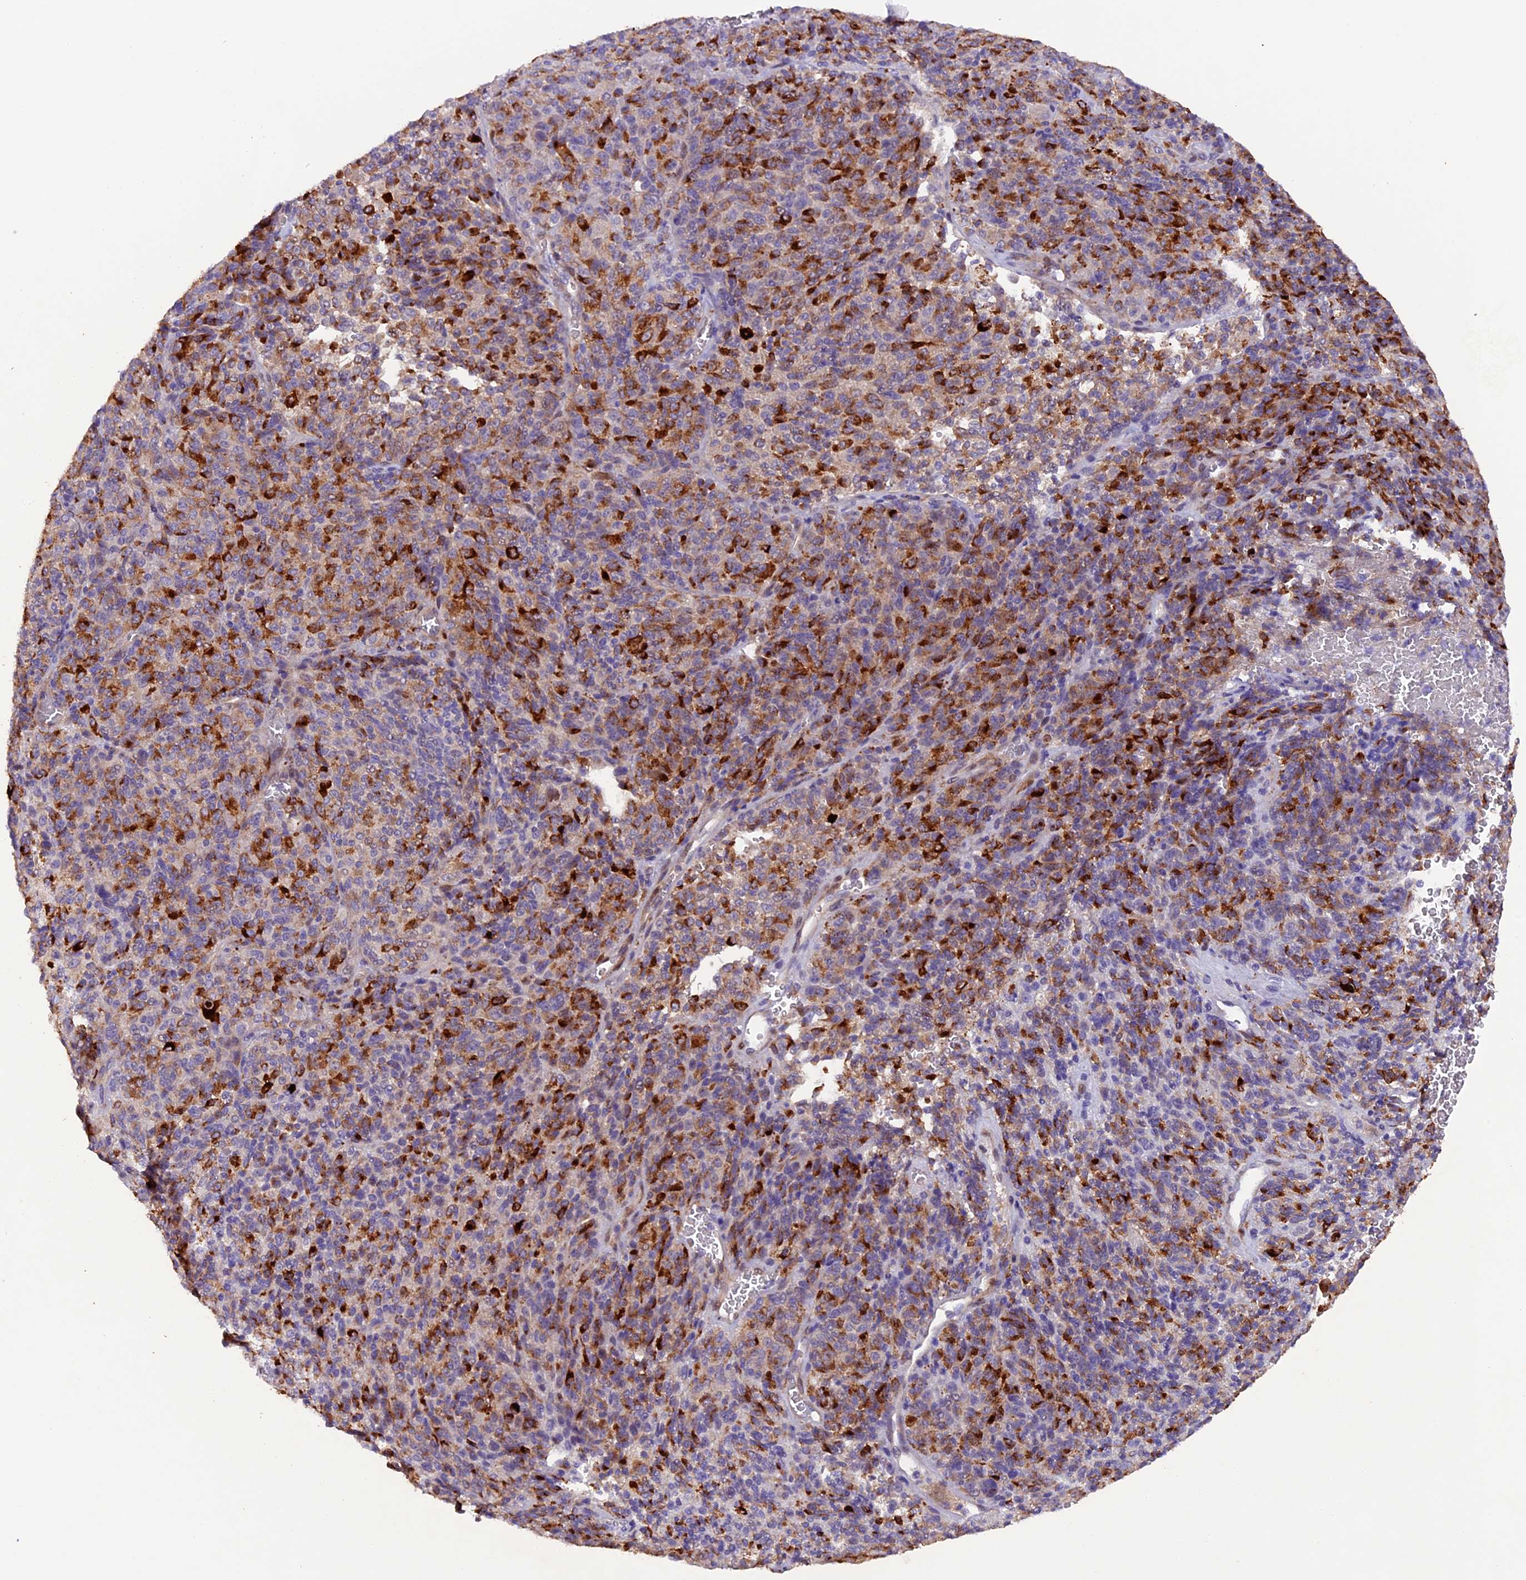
{"staining": {"intensity": "strong", "quantity": "25%-75%", "location": "cytoplasmic/membranous"}, "tissue": "melanoma", "cell_type": "Tumor cells", "image_type": "cancer", "snomed": [{"axis": "morphology", "description": "Malignant melanoma, Metastatic site"}, {"axis": "topography", "description": "Brain"}], "caption": "There is high levels of strong cytoplasmic/membranous expression in tumor cells of melanoma, as demonstrated by immunohistochemical staining (brown color).", "gene": "NCK2", "patient": {"sex": "female", "age": 56}}